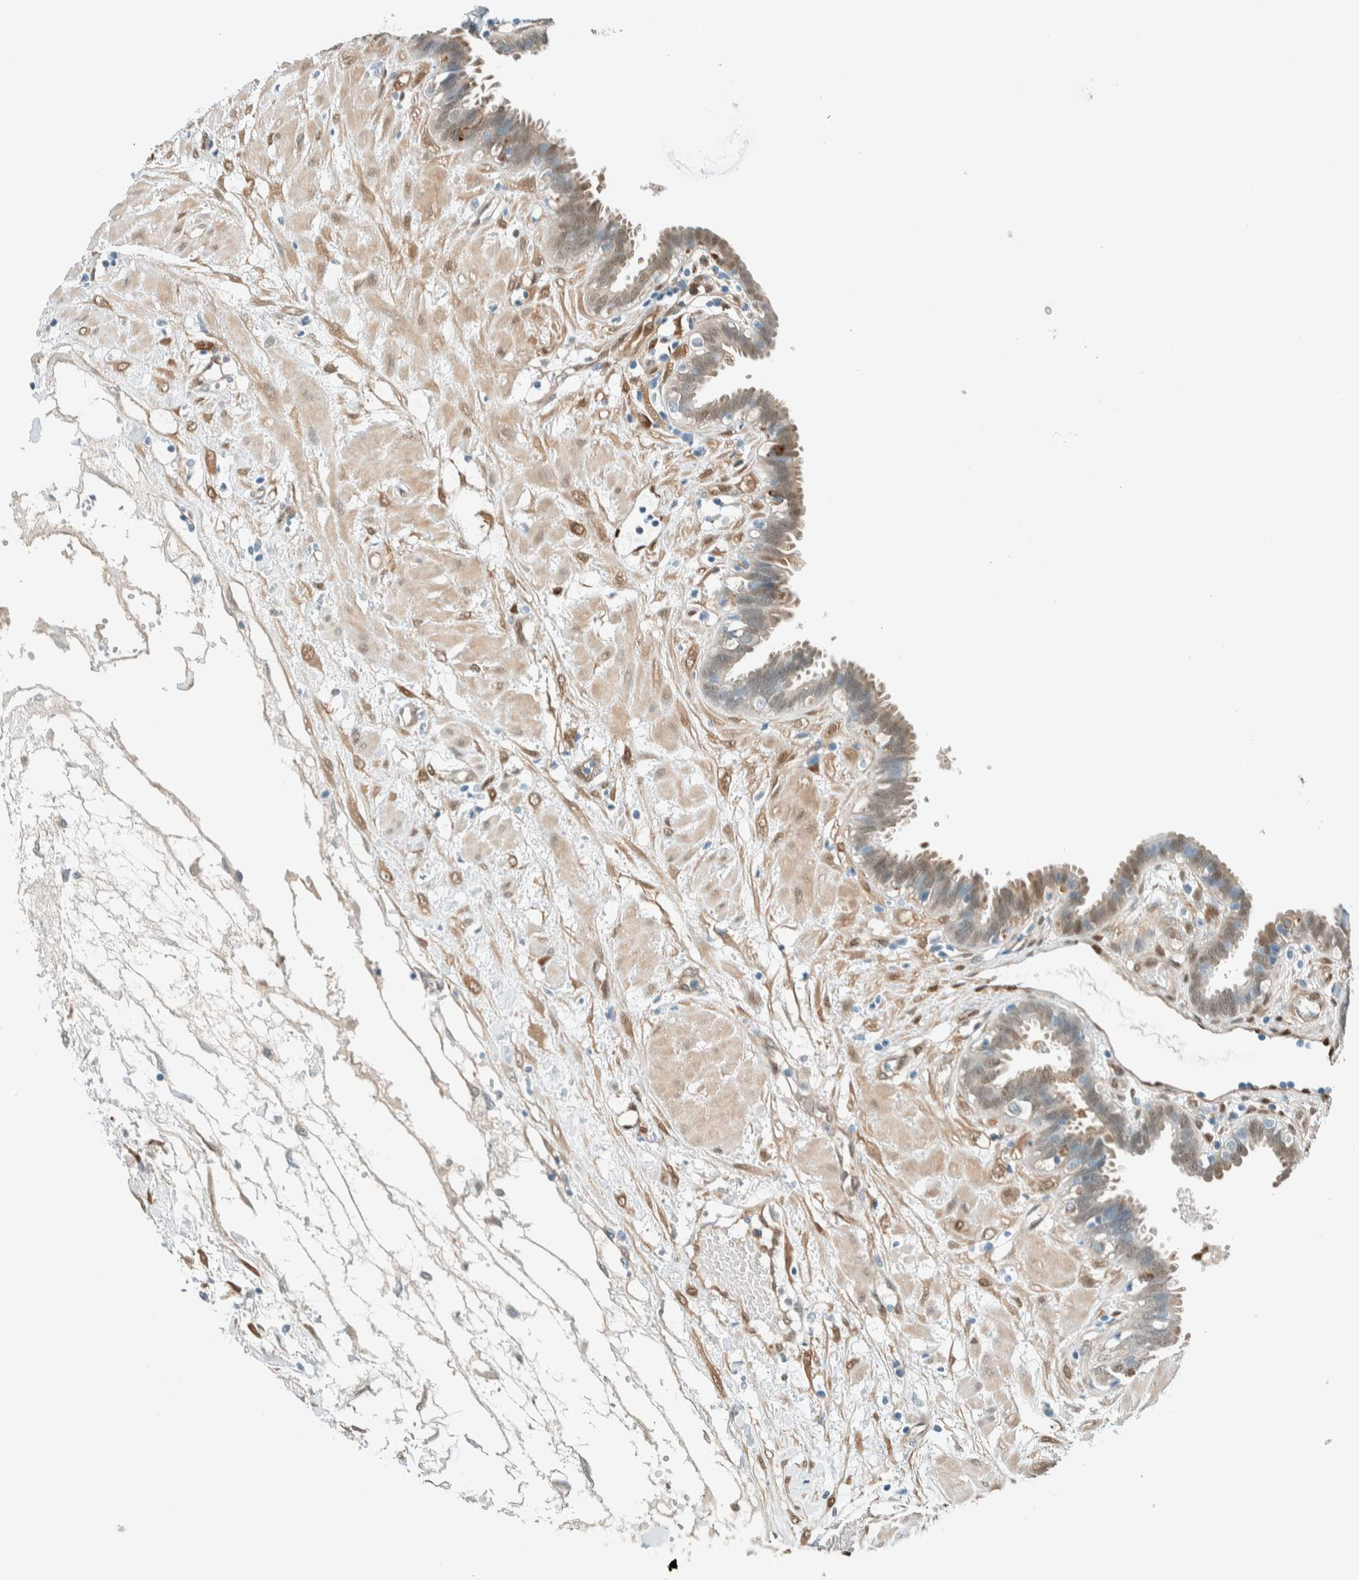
{"staining": {"intensity": "weak", "quantity": "25%-75%", "location": "cytoplasmic/membranous,nuclear"}, "tissue": "fallopian tube", "cell_type": "Glandular cells", "image_type": "normal", "snomed": [{"axis": "morphology", "description": "Normal tissue, NOS"}, {"axis": "topography", "description": "Fallopian tube"}, {"axis": "topography", "description": "Placenta"}], "caption": "Fallopian tube stained with DAB (3,3'-diaminobenzidine) immunohistochemistry reveals low levels of weak cytoplasmic/membranous,nuclear staining in approximately 25%-75% of glandular cells. Ihc stains the protein in brown and the nuclei are stained blue.", "gene": "NXN", "patient": {"sex": "female", "age": 32}}